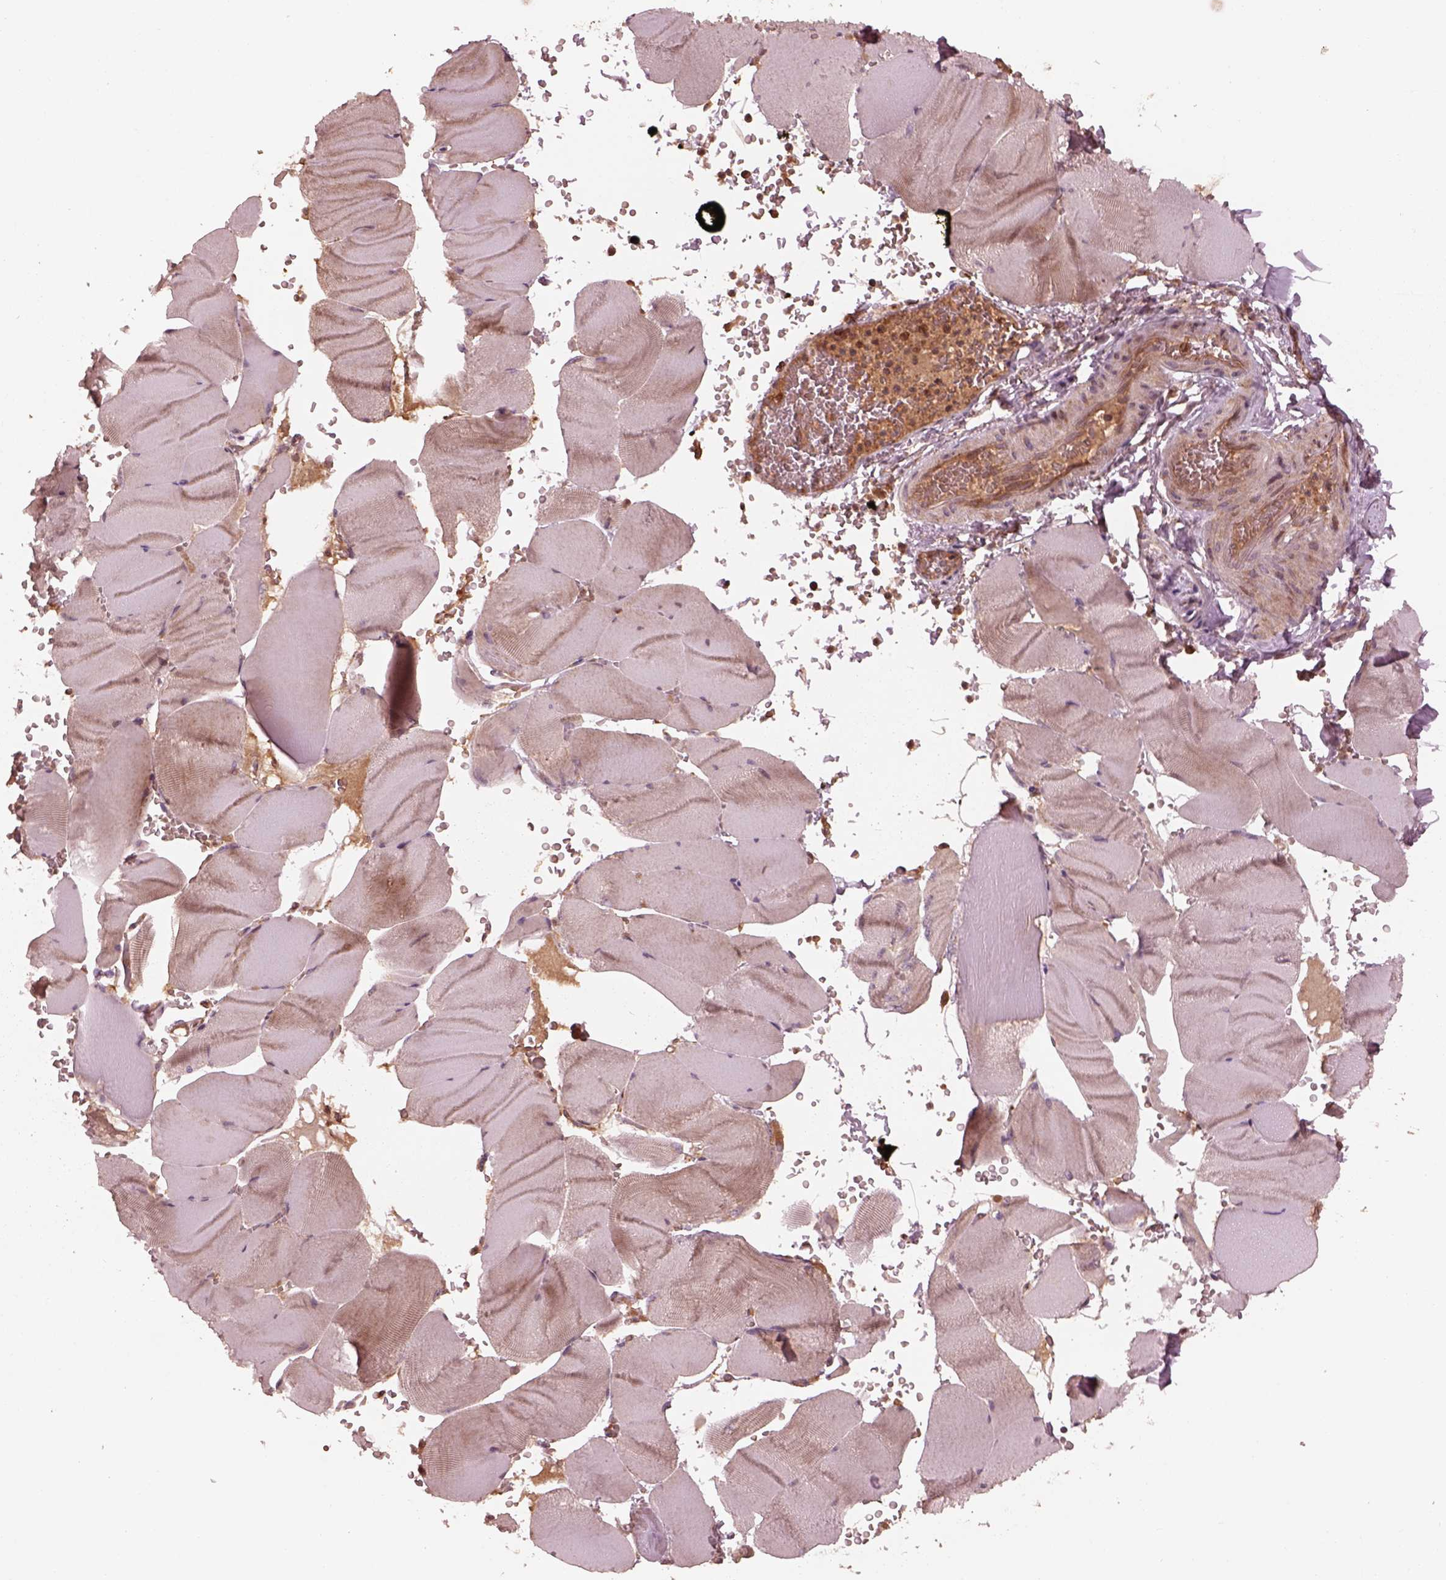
{"staining": {"intensity": "weak", "quantity": "<25%", "location": "cytoplasmic/membranous"}, "tissue": "skeletal muscle", "cell_type": "Myocytes", "image_type": "normal", "snomed": [{"axis": "morphology", "description": "Normal tissue, NOS"}, {"axis": "topography", "description": "Skeletal muscle"}], "caption": "The immunohistochemistry (IHC) image has no significant positivity in myocytes of skeletal muscle. (DAB (3,3'-diaminobenzidine) IHC visualized using brightfield microscopy, high magnification).", "gene": "PIK3R2", "patient": {"sex": "male", "age": 56}}